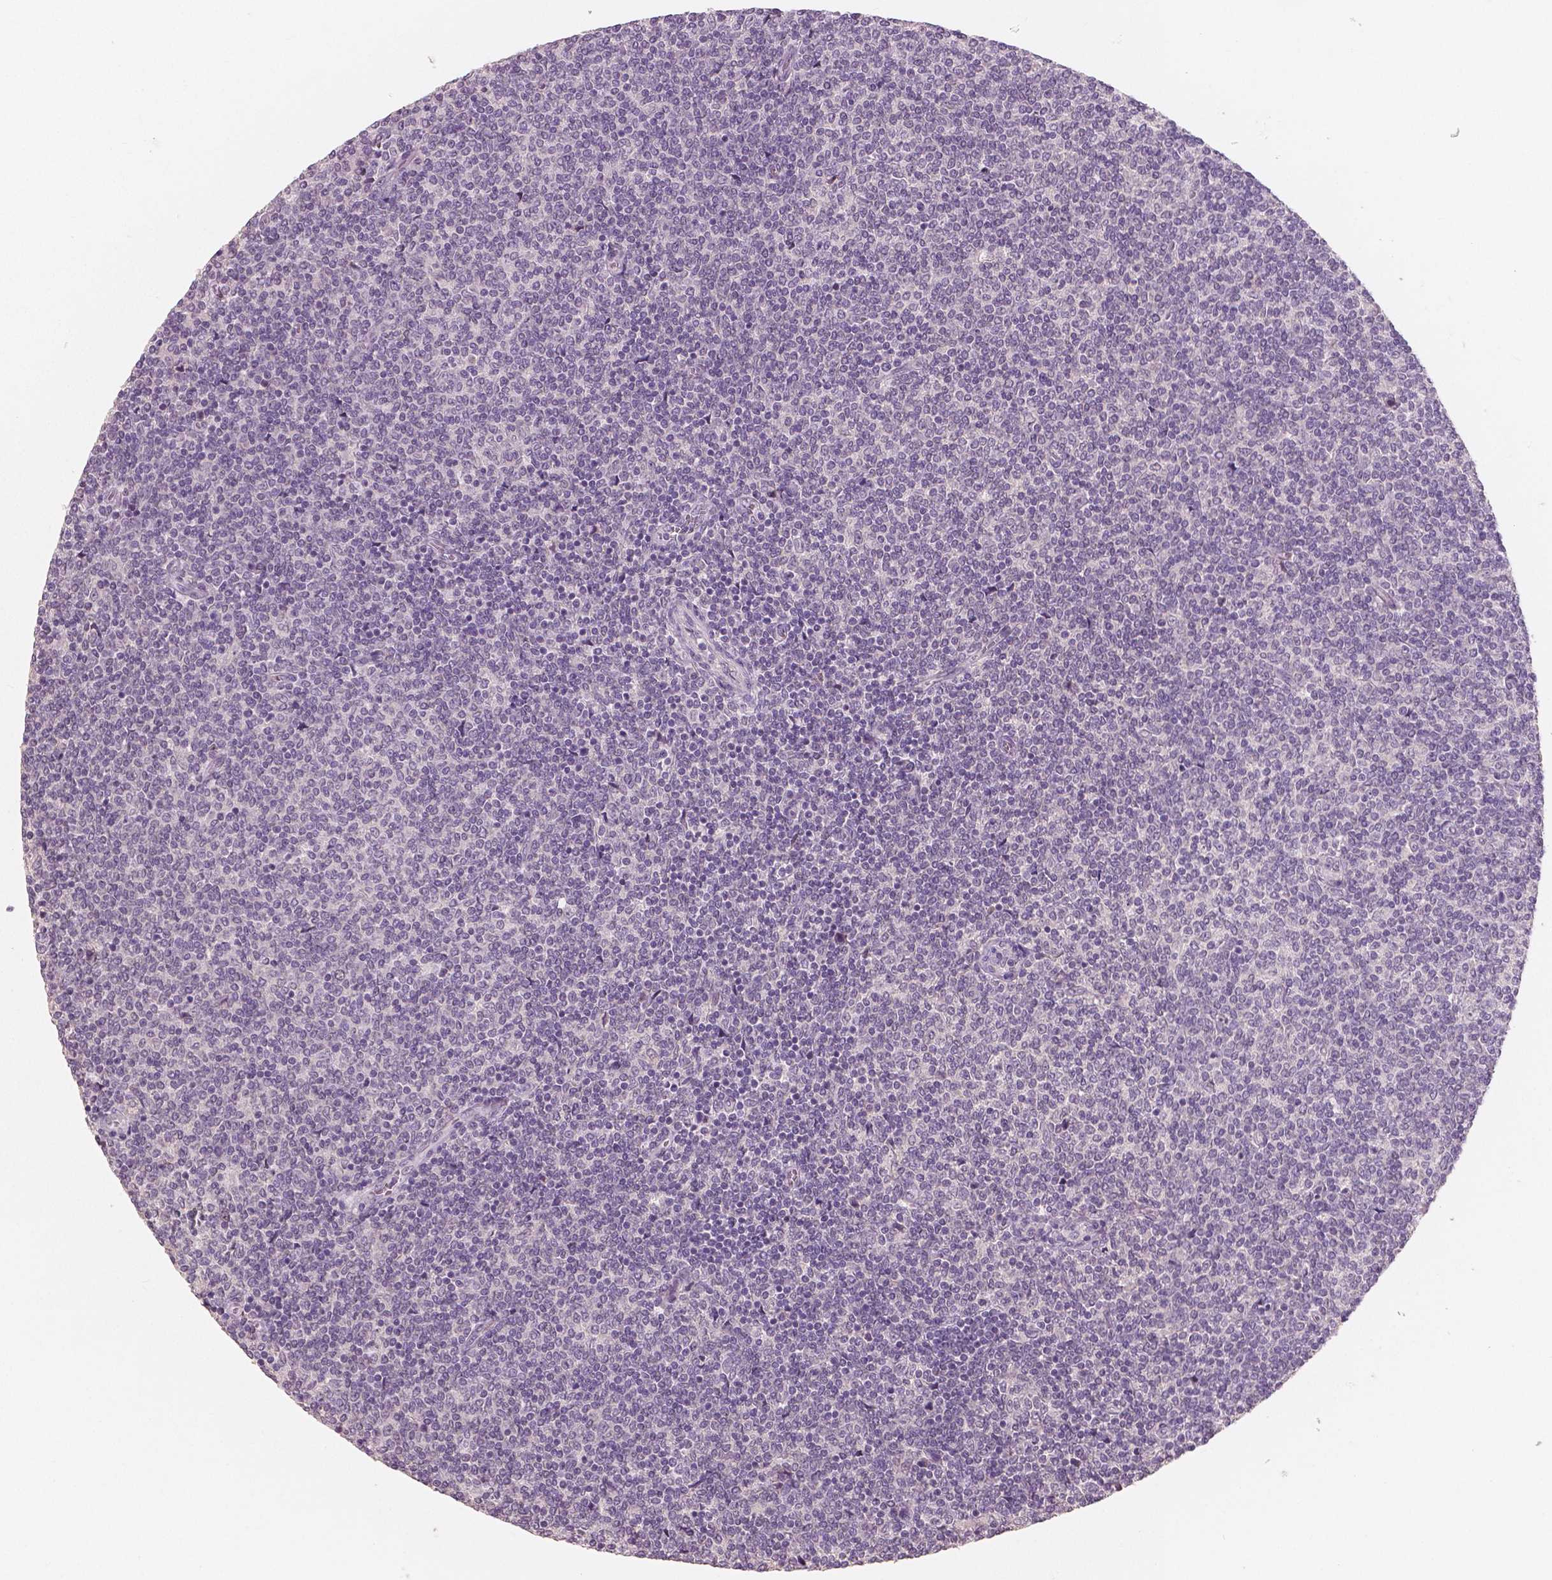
{"staining": {"intensity": "negative", "quantity": "none", "location": "none"}, "tissue": "lymphoma", "cell_type": "Tumor cells", "image_type": "cancer", "snomed": [{"axis": "morphology", "description": "Malignant lymphoma, non-Hodgkin's type, Low grade"}, {"axis": "topography", "description": "Lymph node"}], "caption": "The histopathology image shows no staining of tumor cells in lymphoma.", "gene": "RNASE7", "patient": {"sex": "male", "age": 52}}